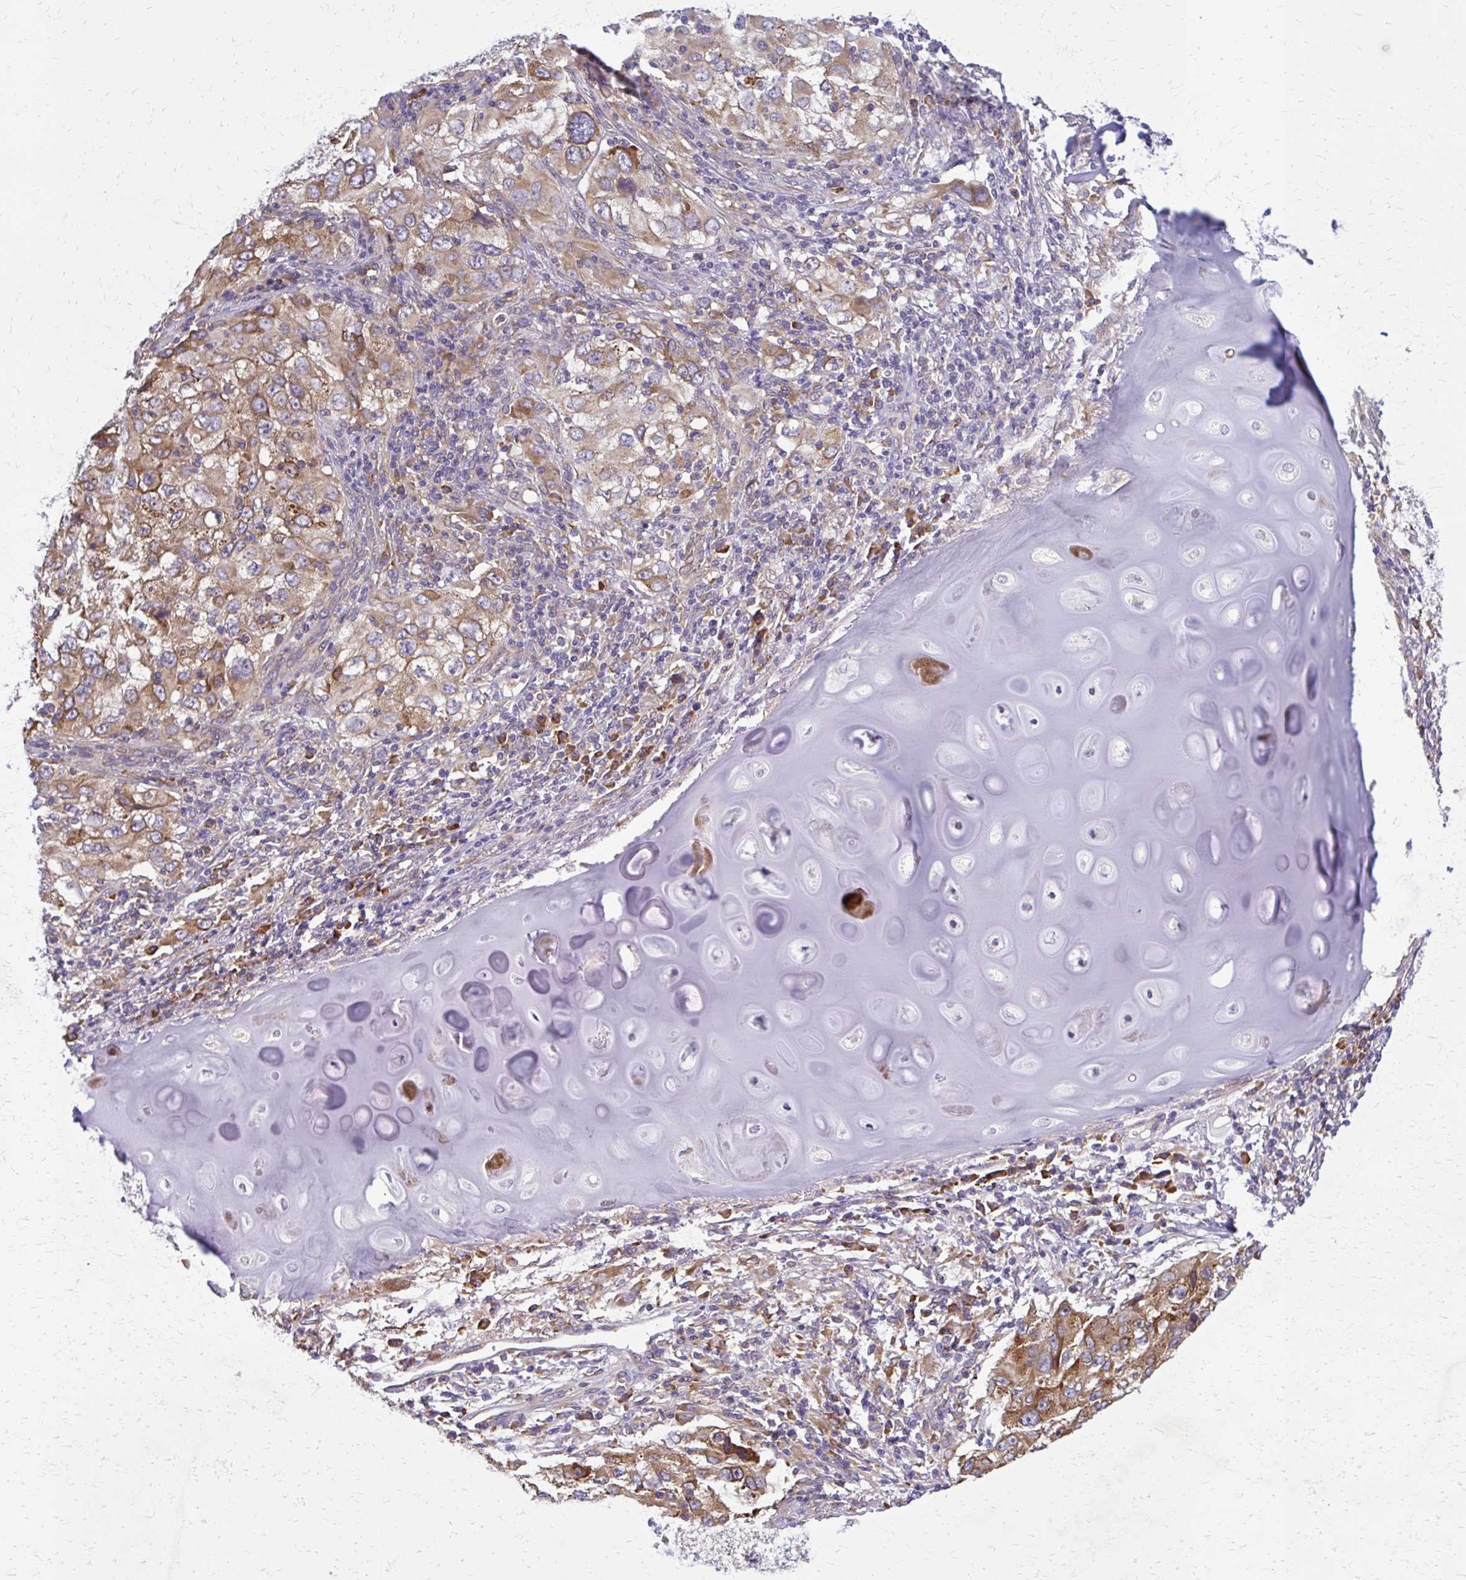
{"staining": {"intensity": "moderate", "quantity": ">75%", "location": "cytoplasmic/membranous"}, "tissue": "lung cancer", "cell_type": "Tumor cells", "image_type": "cancer", "snomed": [{"axis": "morphology", "description": "Adenocarcinoma, NOS"}, {"axis": "morphology", "description": "Adenocarcinoma, metastatic, NOS"}, {"axis": "topography", "description": "Lymph node"}, {"axis": "topography", "description": "Lung"}], "caption": "Immunohistochemical staining of human lung metastatic adenocarcinoma exhibits medium levels of moderate cytoplasmic/membranous protein positivity in approximately >75% of tumor cells. (DAB IHC, brown staining for protein, blue staining for nuclei).", "gene": "CEMP1", "patient": {"sex": "female", "age": 42}}